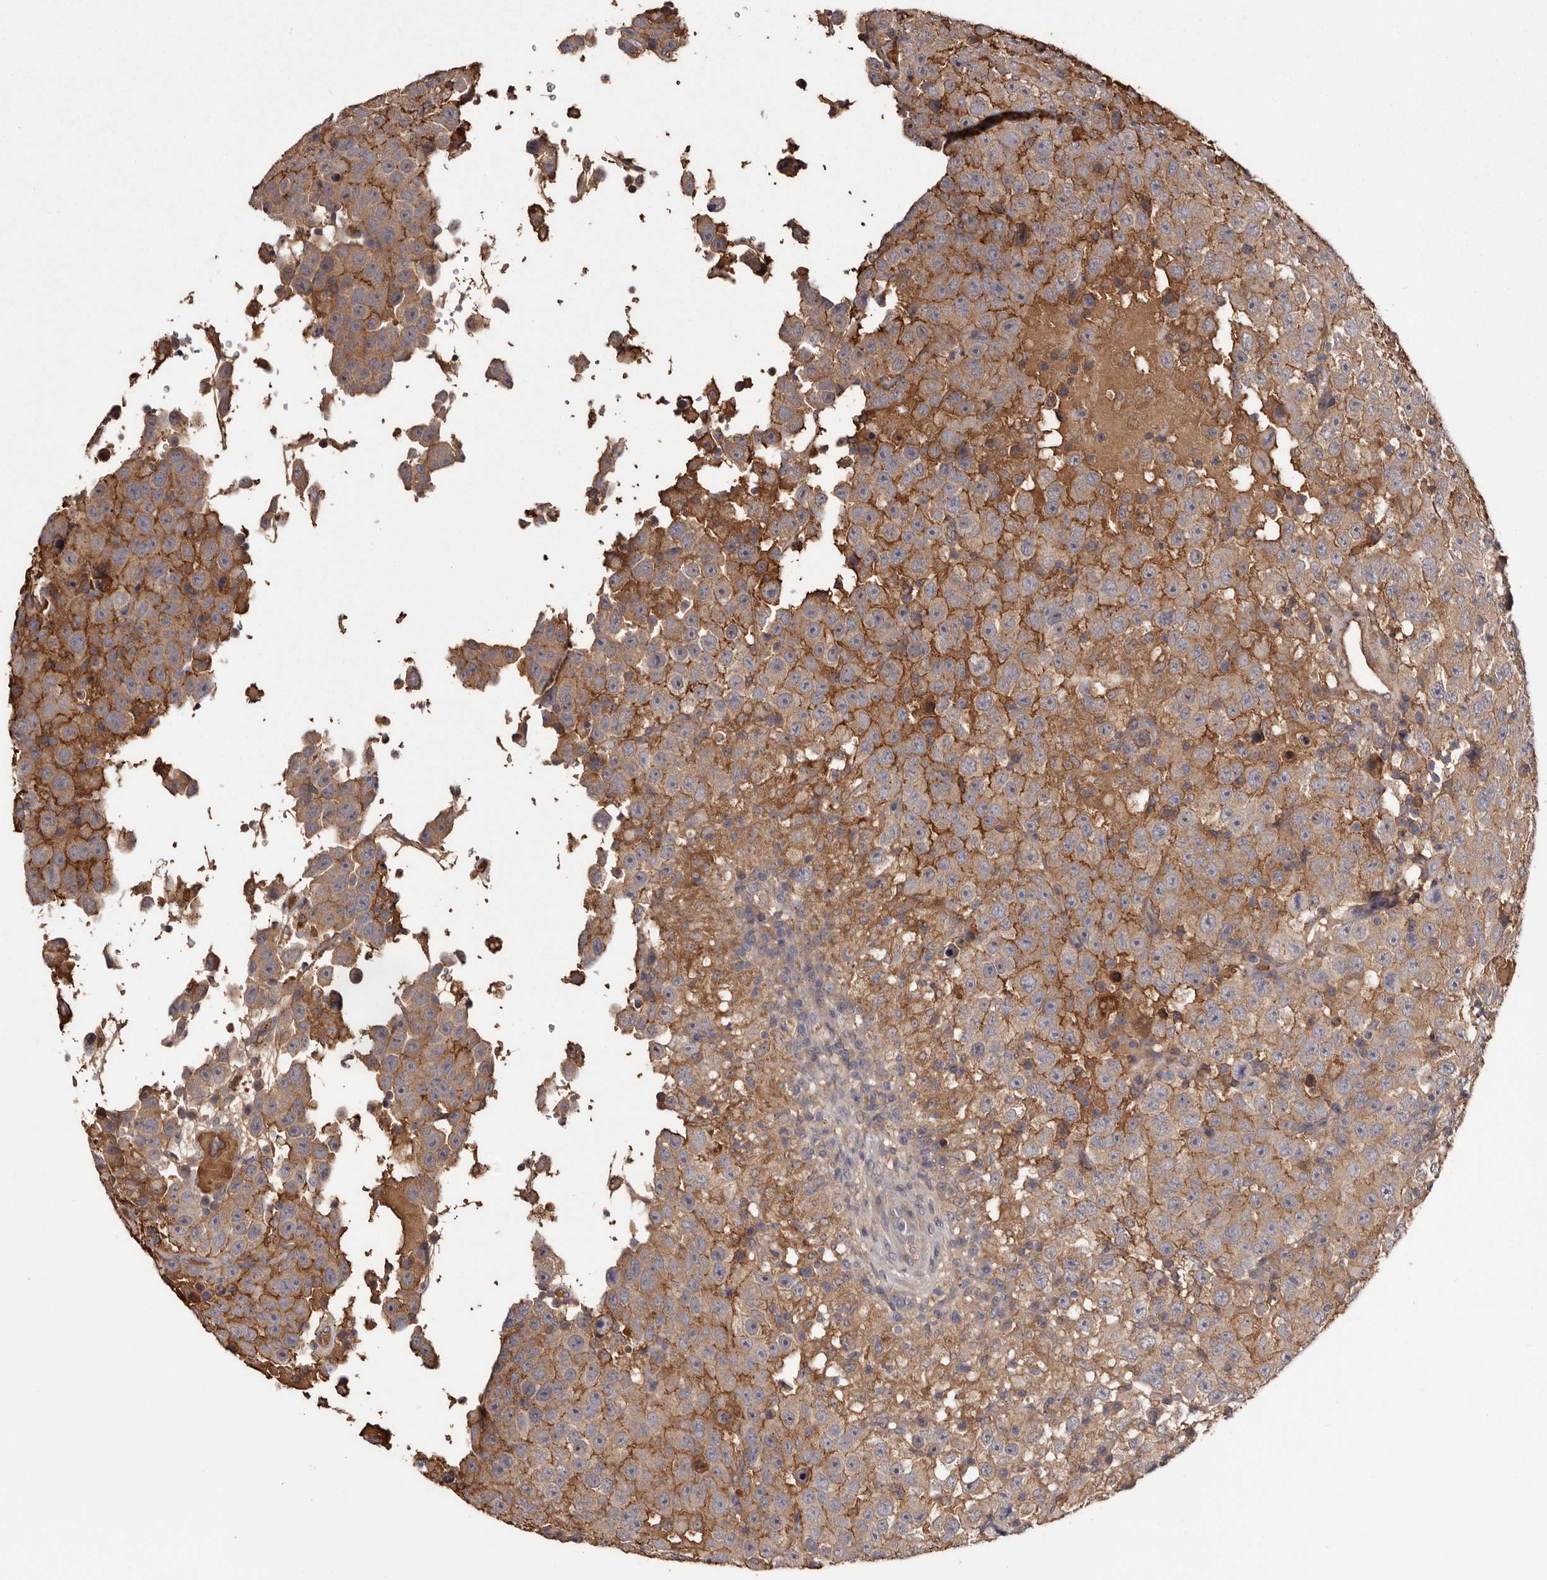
{"staining": {"intensity": "moderate", "quantity": ">75%", "location": "cytoplasmic/membranous"}, "tissue": "testis cancer", "cell_type": "Tumor cells", "image_type": "cancer", "snomed": [{"axis": "morphology", "description": "Seminoma, NOS"}, {"axis": "topography", "description": "Testis"}], "caption": "Testis cancer stained with immunohistochemistry (IHC) reveals moderate cytoplasmic/membranous positivity in approximately >75% of tumor cells.", "gene": "CYP1B1", "patient": {"sex": "male", "age": 41}}